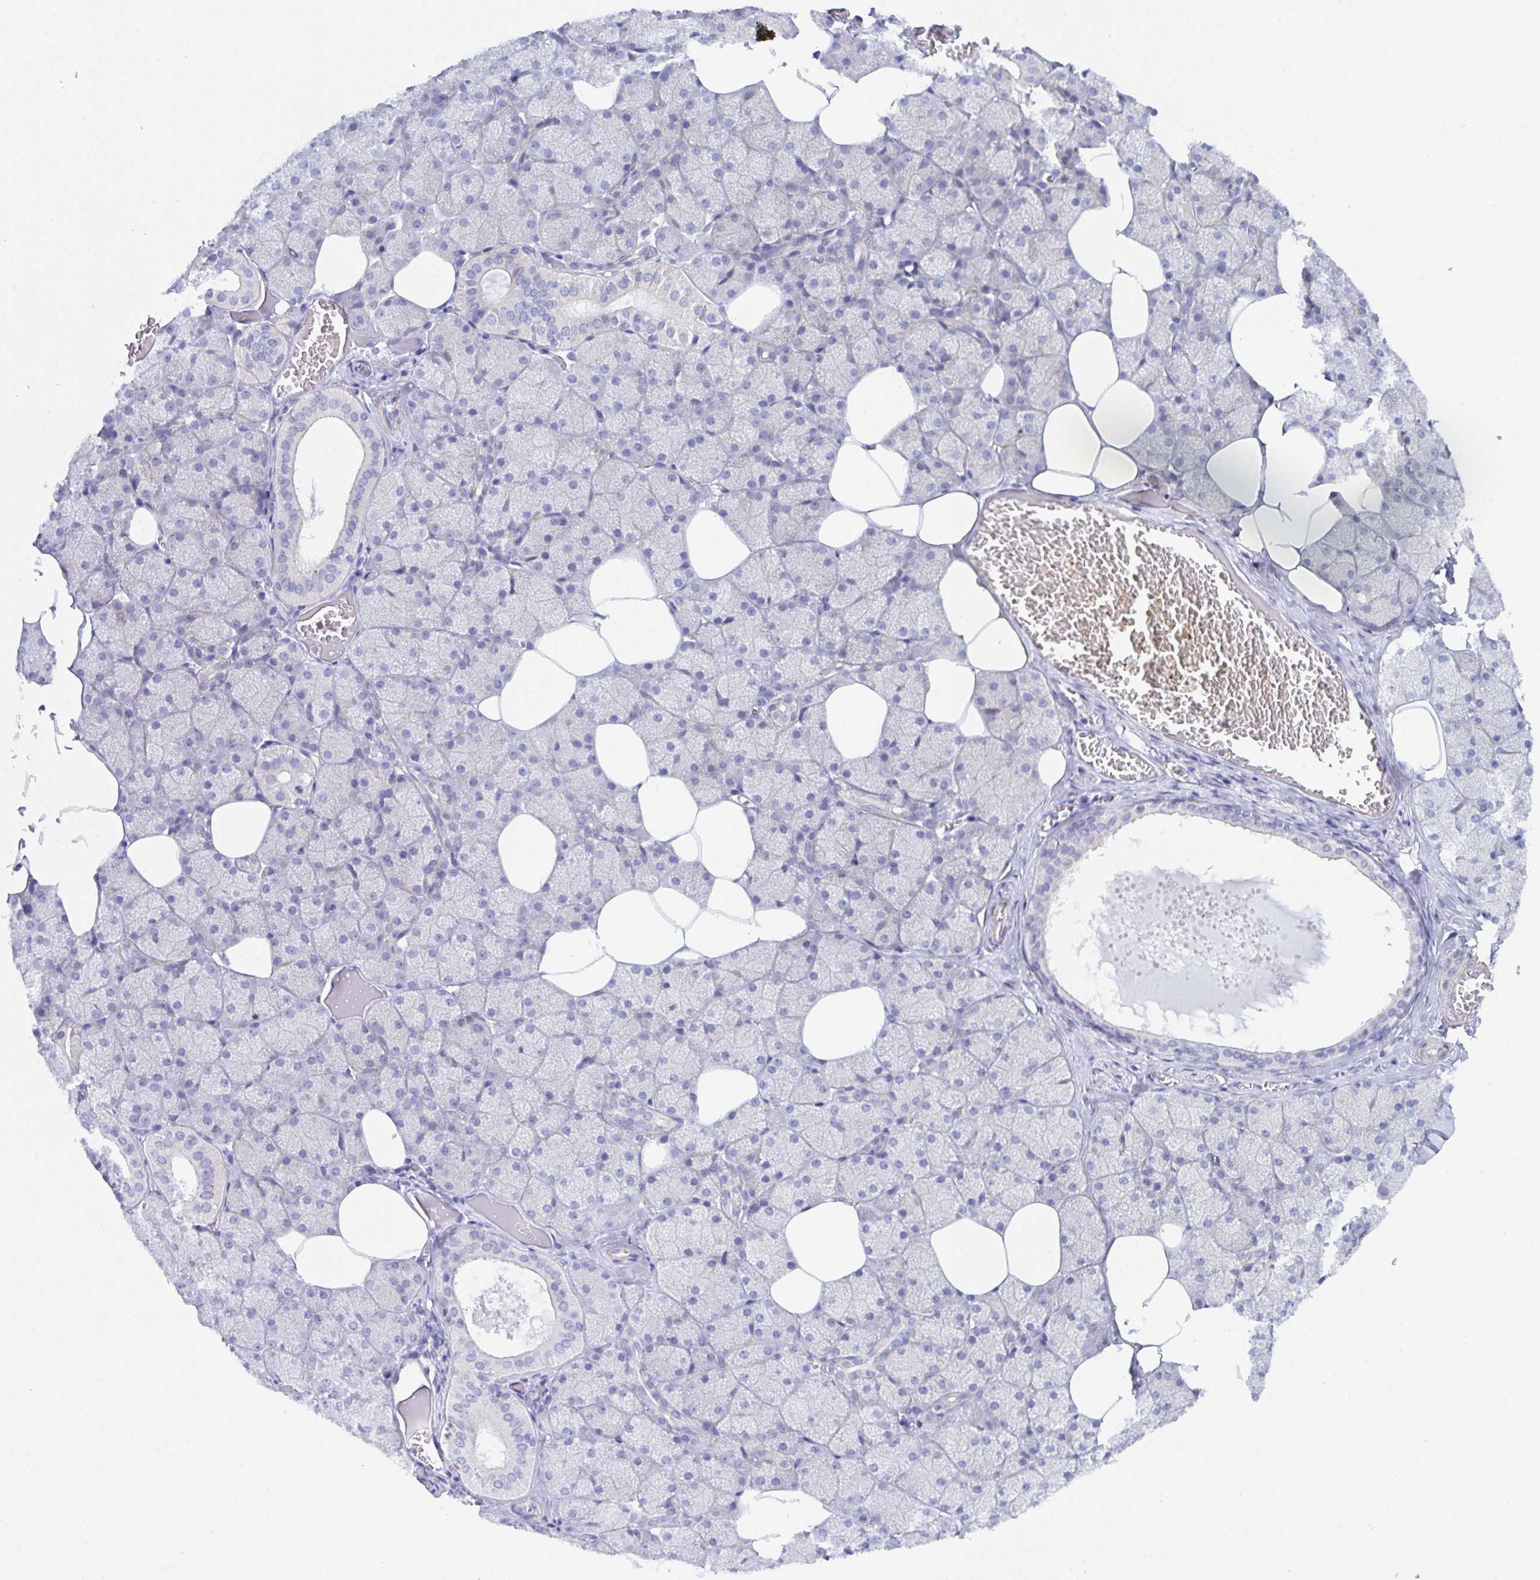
{"staining": {"intensity": "moderate", "quantity": "<25%", "location": "cytoplasmic/membranous"}, "tissue": "salivary gland", "cell_type": "Glandular cells", "image_type": "normal", "snomed": [{"axis": "morphology", "description": "Normal tissue, NOS"}, {"axis": "topography", "description": "Salivary gland"}, {"axis": "topography", "description": "Peripheral nerve tissue"}], "caption": "Immunohistochemistry photomicrograph of benign salivary gland stained for a protein (brown), which shows low levels of moderate cytoplasmic/membranous staining in about <25% of glandular cells.", "gene": "CEP170B", "patient": {"sex": "male", "age": 38}}